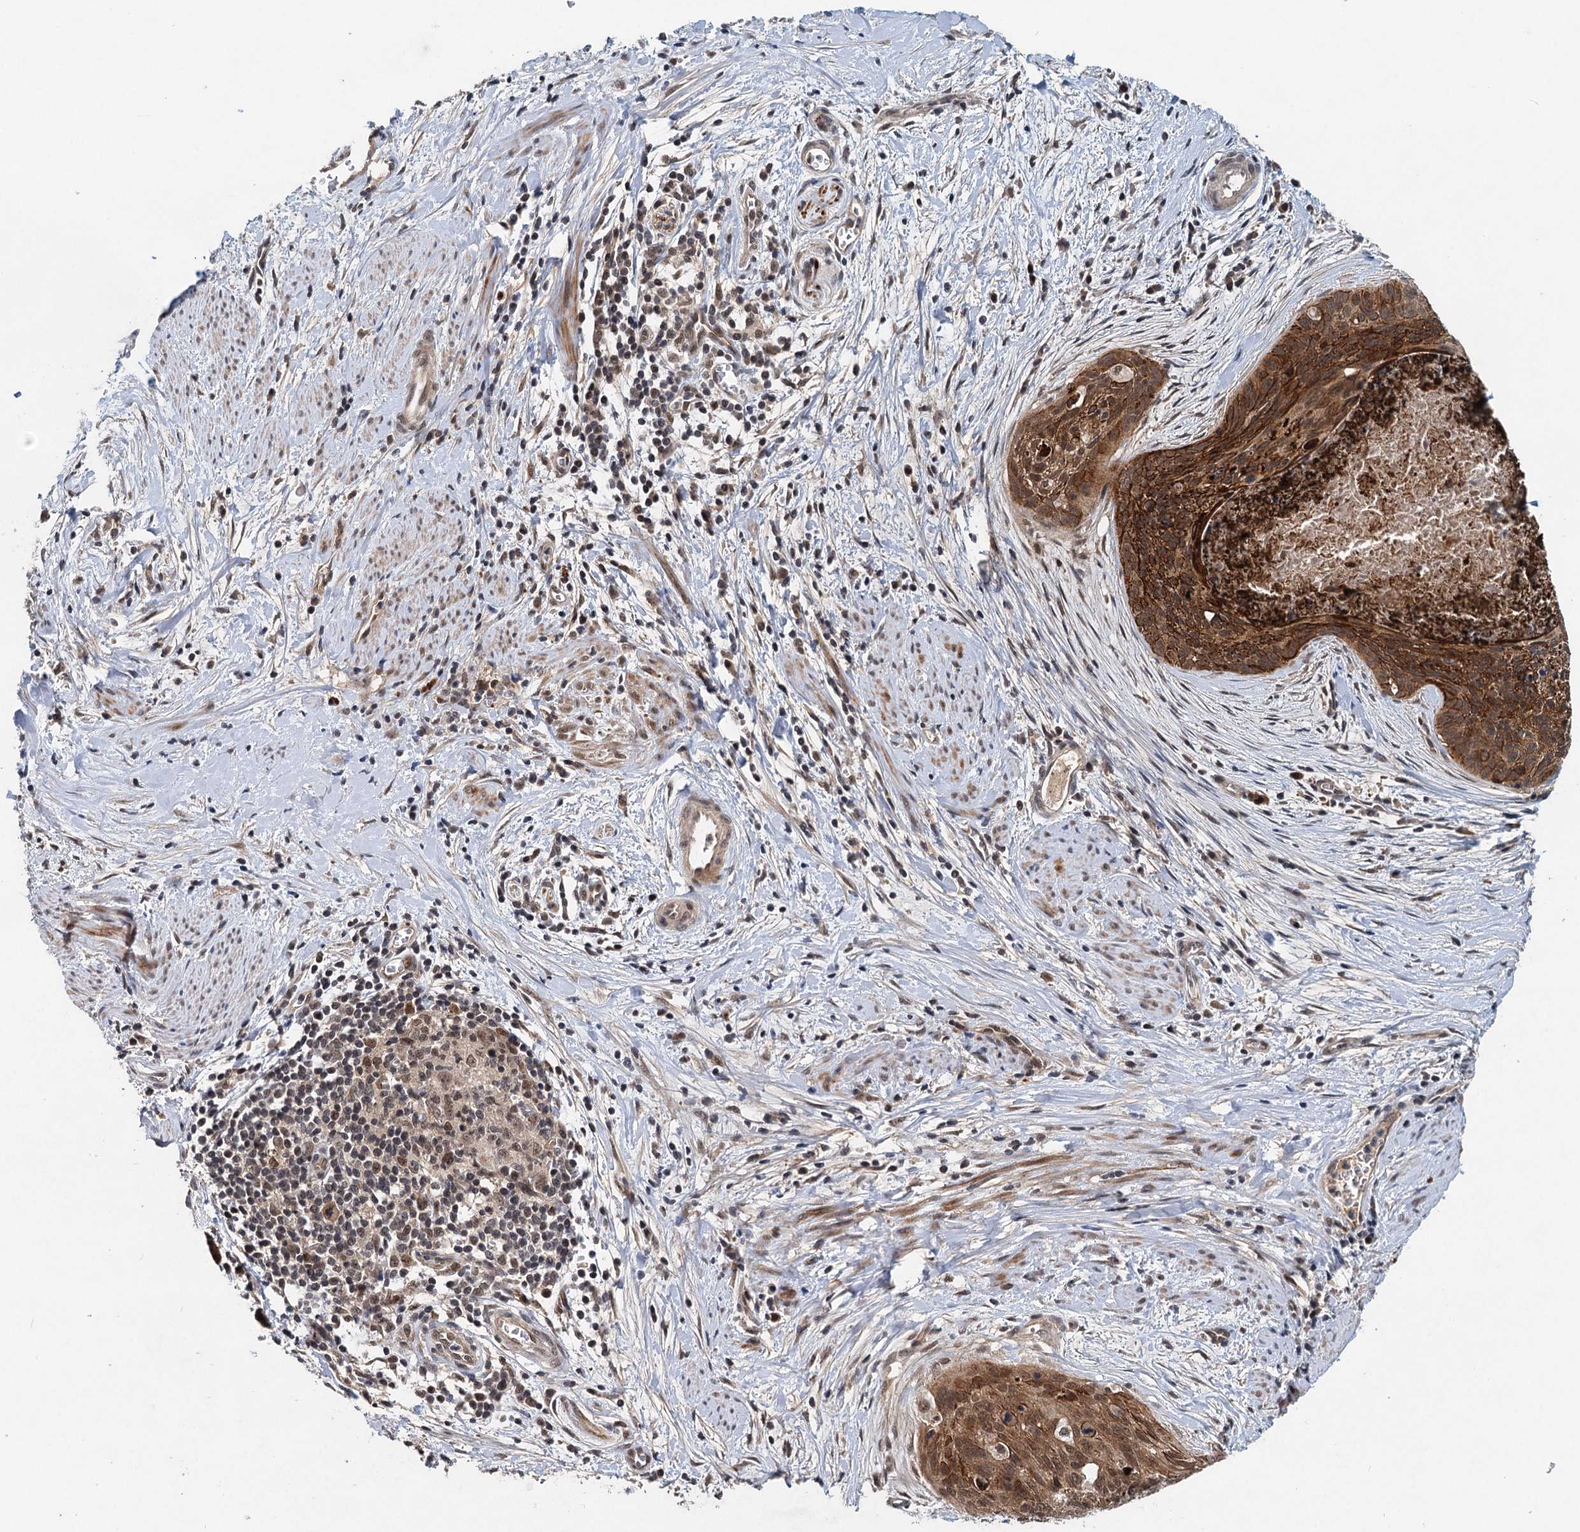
{"staining": {"intensity": "strong", "quantity": ">75%", "location": "cytoplasmic/membranous,nuclear"}, "tissue": "cervical cancer", "cell_type": "Tumor cells", "image_type": "cancer", "snomed": [{"axis": "morphology", "description": "Squamous cell carcinoma, NOS"}, {"axis": "topography", "description": "Cervix"}], "caption": "Tumor cells reveal strong cytoplasmic/membranous and nuclear positivity in approximately >75% of cells in squamous cell carcinoma (cervical).", "gene": "RITA1", "patient": {"sex": "female", "age": 55}}